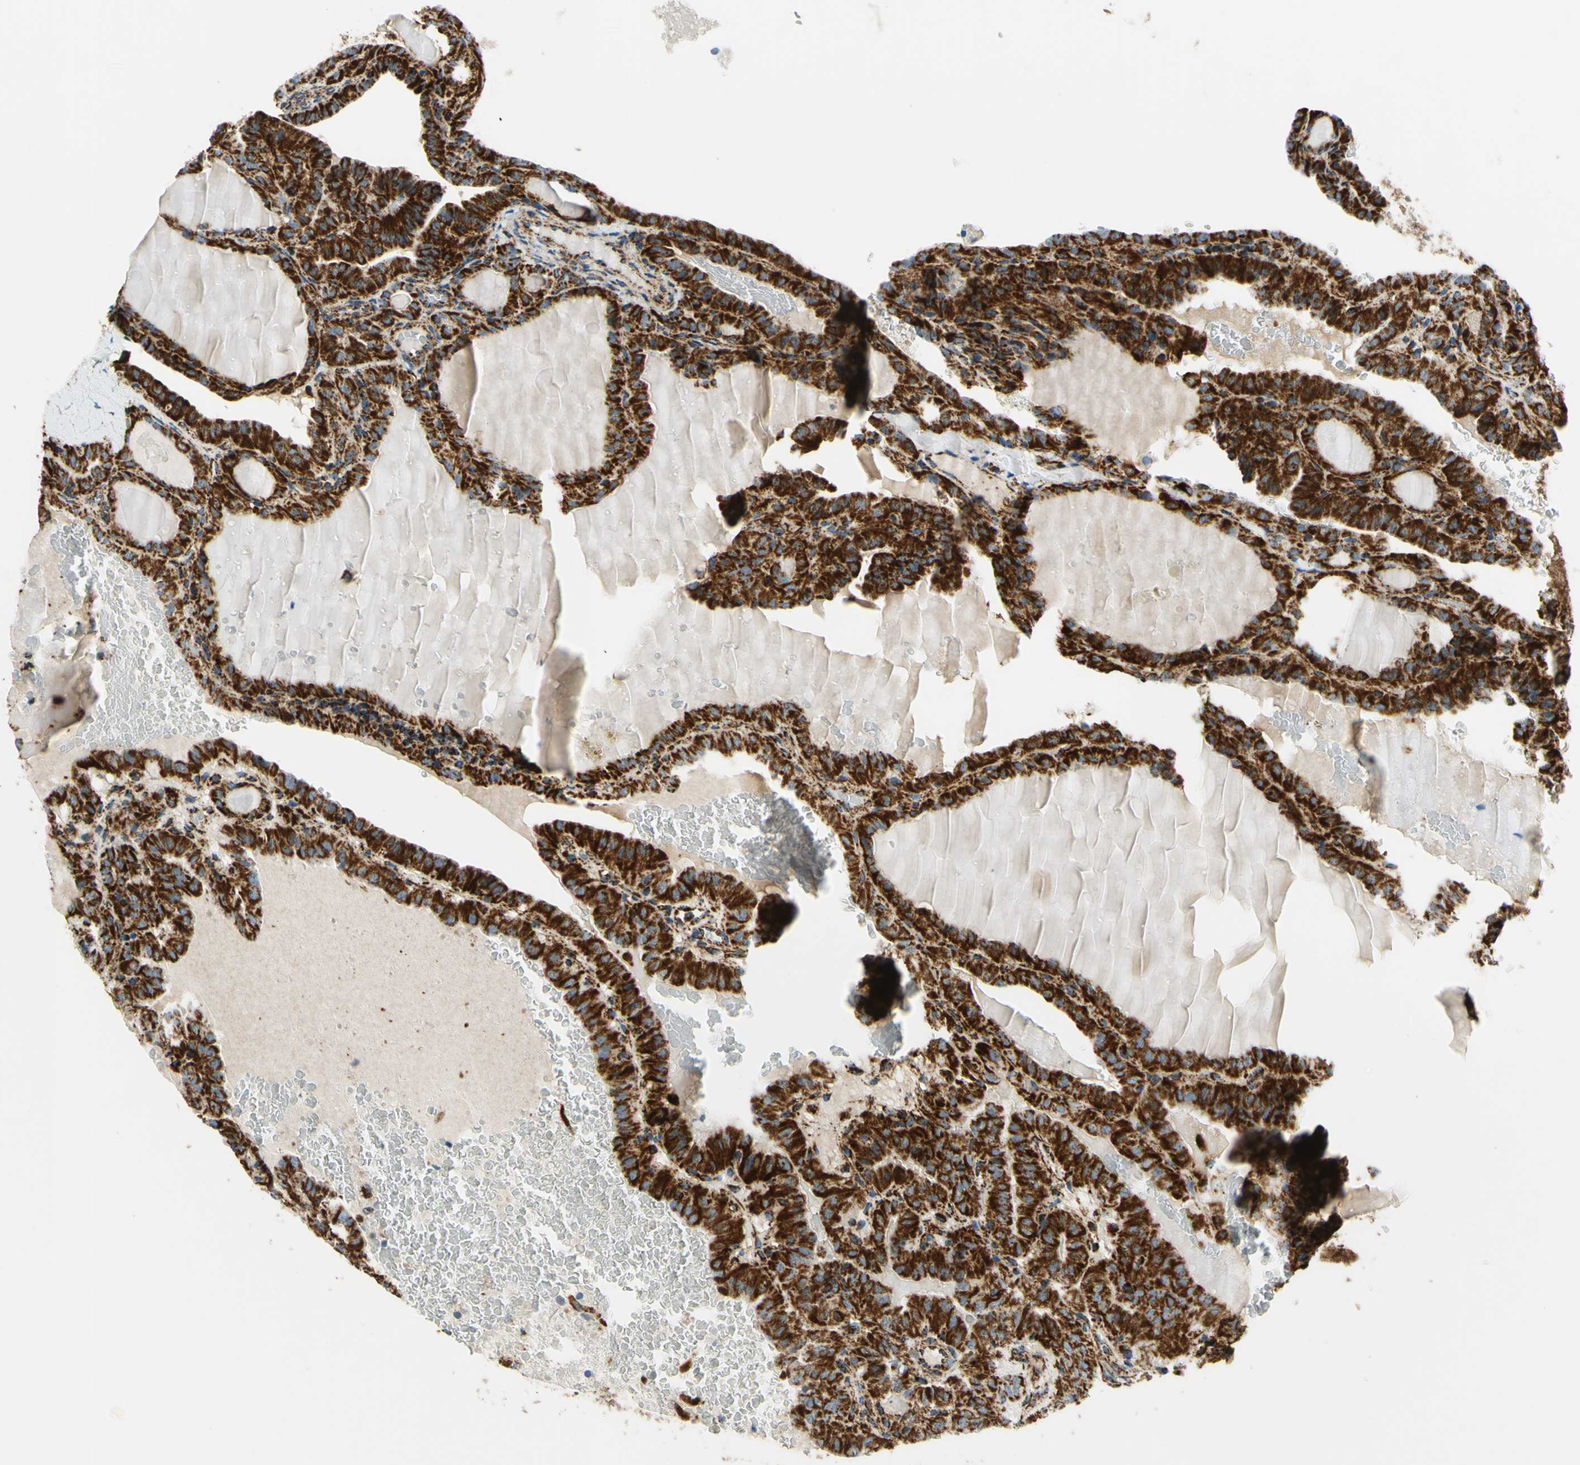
{"staining": {"intensity": "strong", "quantity": ">75%", "location": "cytoplasmic/membranous"}, "tissue": "thyroid cancer", "cell_type": "Tumor cells", "image_type": "cancer", "snomed": [{"axis": "morphology", "description": "Papillary adenocarcinoma, NOS"}, {"axis": "topography", "description": "Thyroid gland"}], "caption": "Immunohistochemistry (IHC) (DAB (3,3'-diaminobenzidine)) staining of papillary adenocarcinoma (thyroid) demonstrates strong cytoplasmic/membranous protein expression in about >75% of tumor cells.", "gene": "MAVS", "patient": {"sex": "male", "age": 77}}